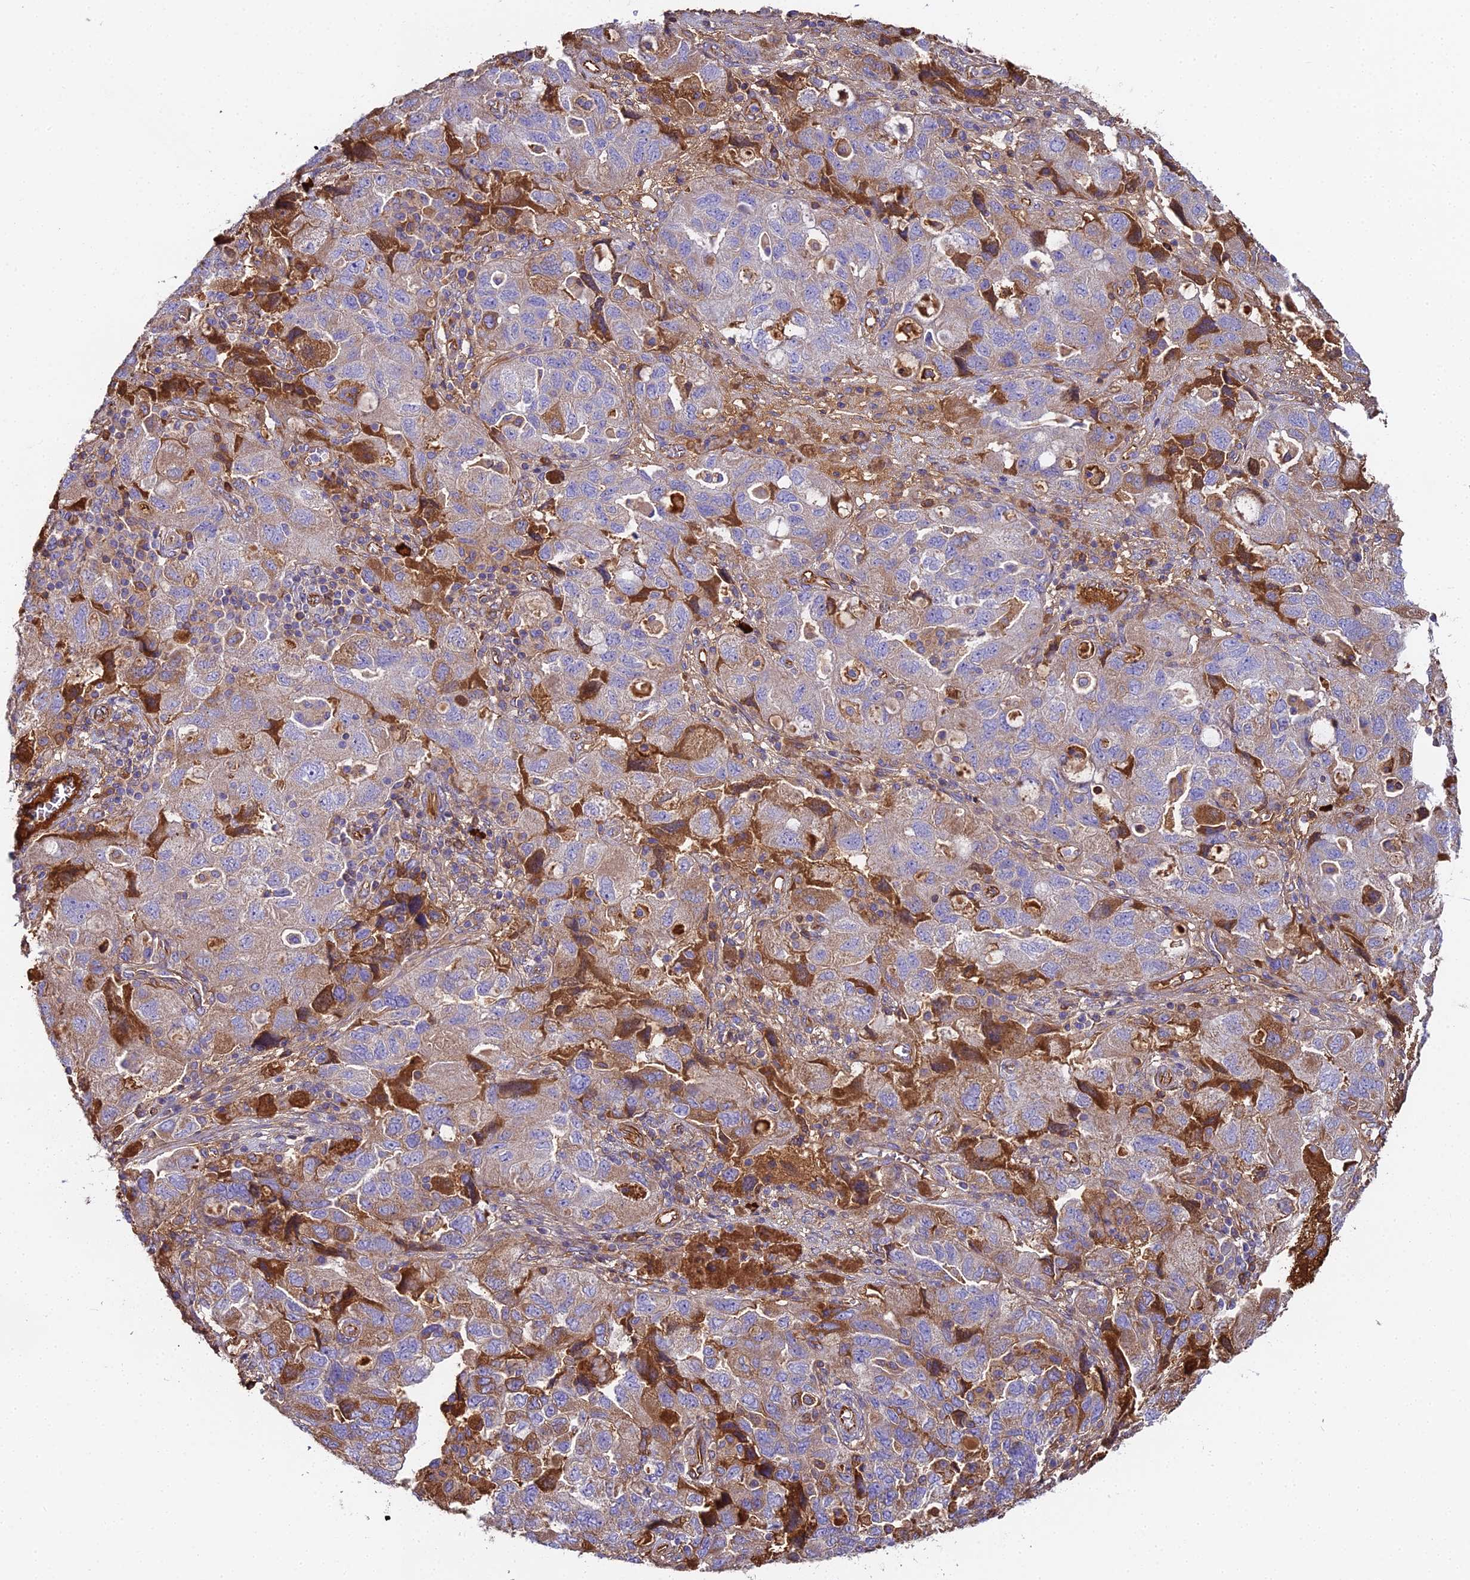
{"staining": {"intensity": "moderate", "quantity": "<25%", "location": "cytoplasmic/membranous"}, "tissue": "ovarian cancer", "cell_type": "Tumor cells", "image_type": "cancer", "snomed": [{"axis": "morphology", "description": "Carcinoma, NOS"}, {"axis": "morphology", "description": "Cystadenocarcinoma, serous, NOS"}, {"axis": "topography", "description": "Ovary"}], "caption": "Human ovarian cancer (carcinoma) stained with a protein marker reveals moderate staining in tumor cells.", "gene": "BEX4", "patient": {"sex": "female", "age": 69}}